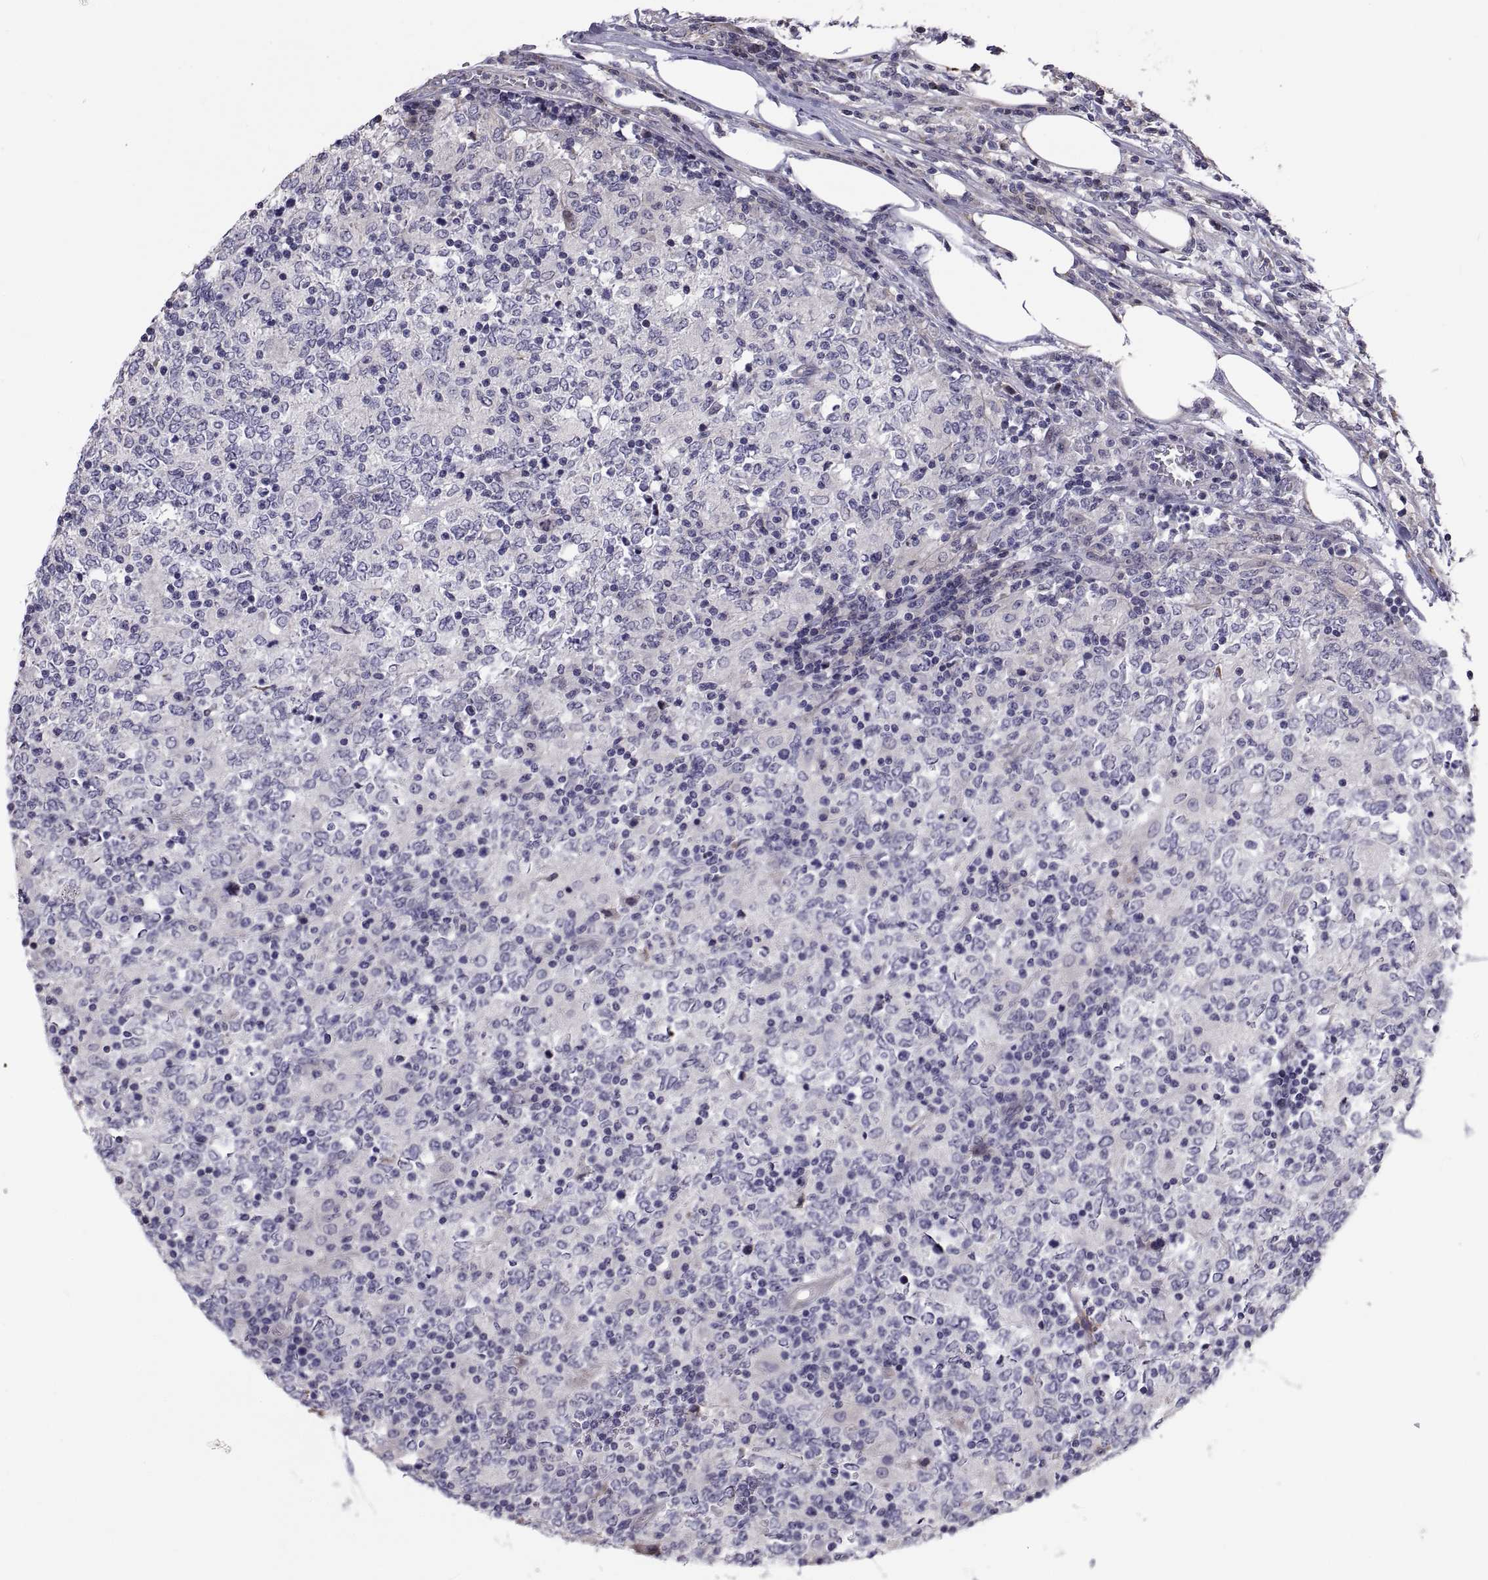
{"staining": {"intensity": "negative", "quantity": "none", "location": "none"}, "tissue": "lymphoma", "cell_type": "Tumor cells", "image_type": "cancer", "snomed": [{"axis": "morphology", "description": "Malignant lymphoma, non-Hodgkin's type, High grade"}, {"axis": "topography", "description": "Lymph node"}], "caption": "An IHC image of malignant lymphoma, non-Hodgkin's type (high-grade) is shown. There is no staining in tumor cells of malignant lymphoma, non-Hodgkin's type (high-grade).", "gene": "ANO1", "patient": {"sex": "female", "age": 84}}